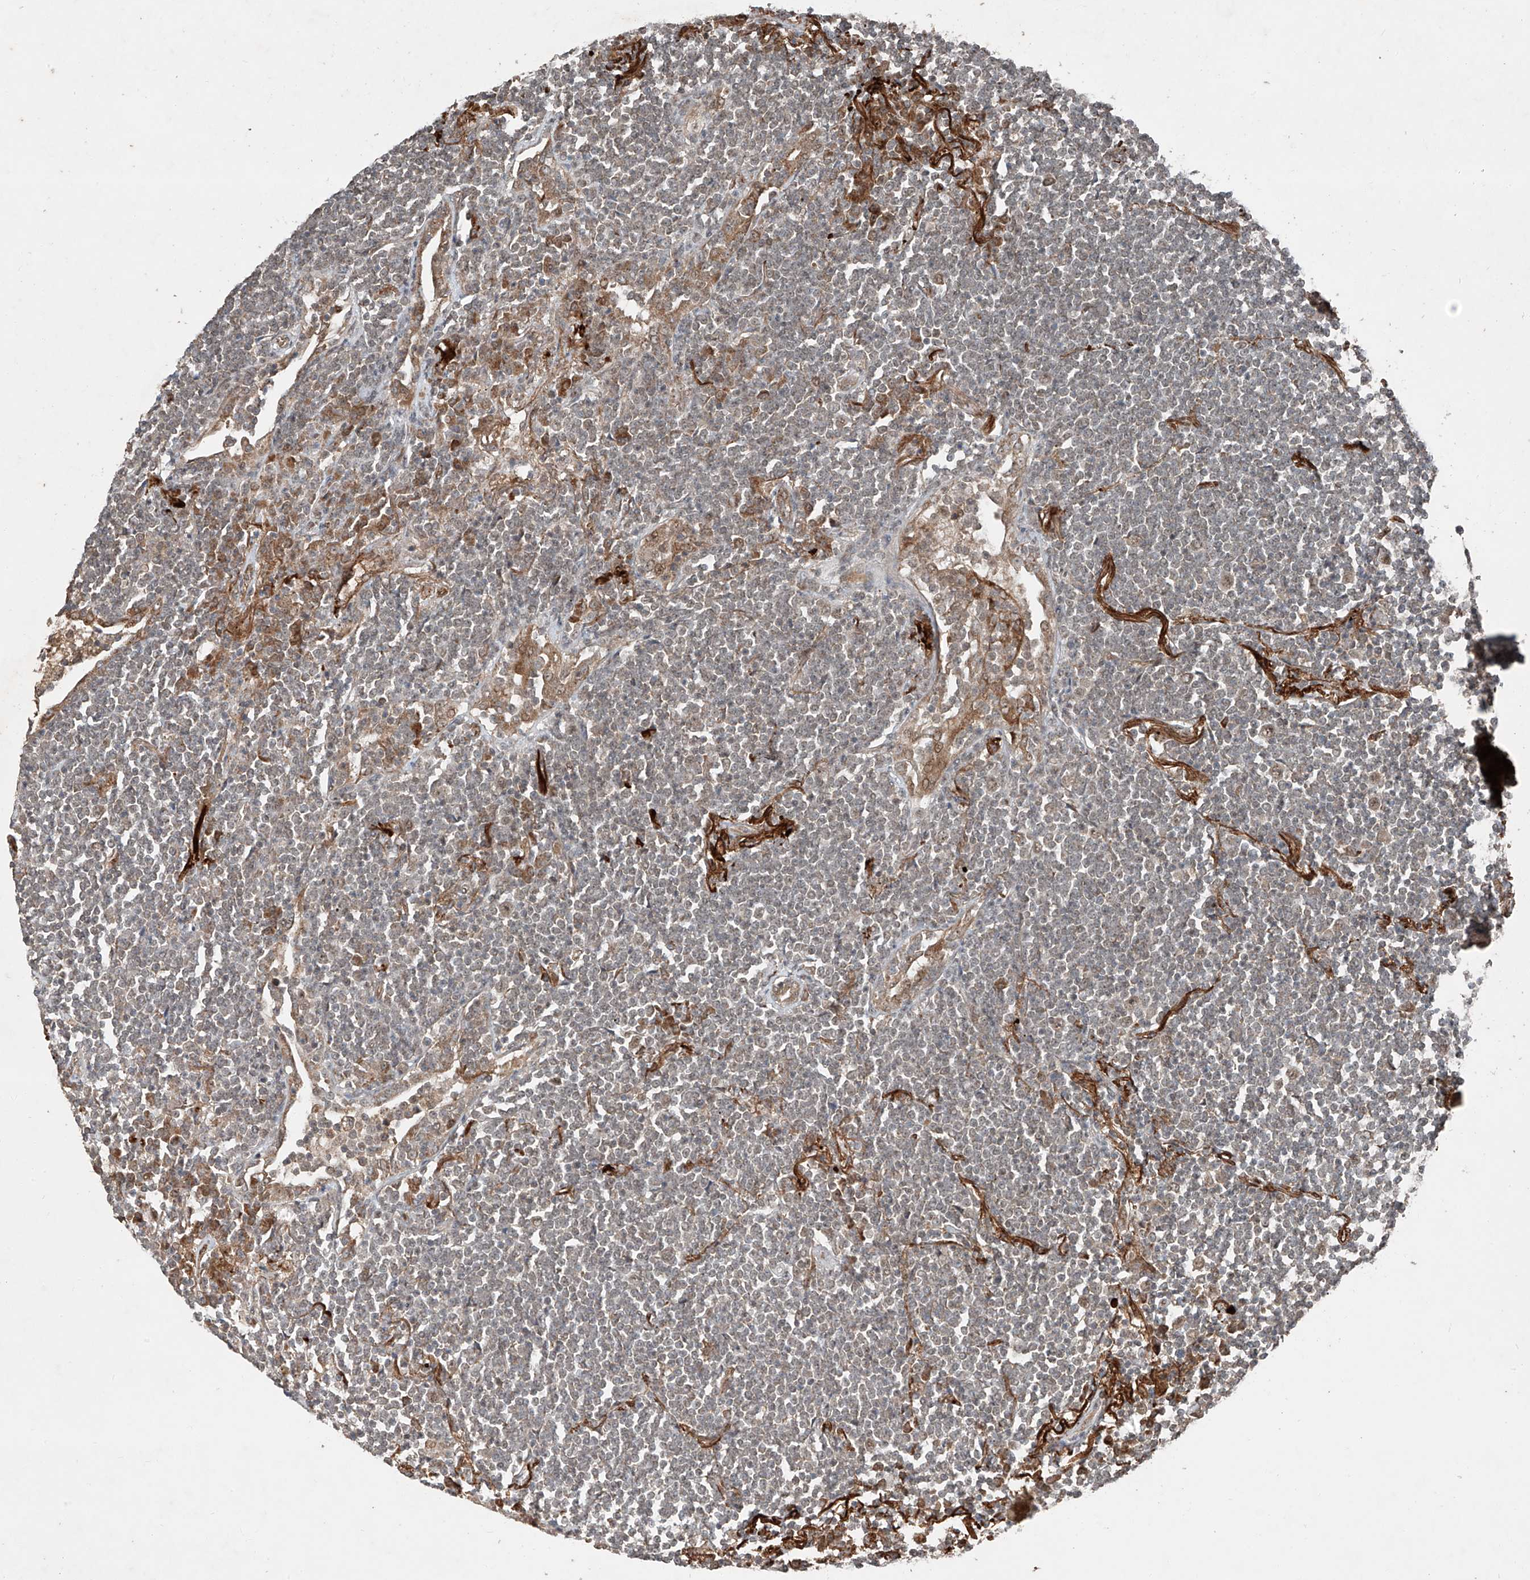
{"staining": {"intensity": "weak", "quantity": "25%-75%", "location": "nuclear"}, "tissue": "lymphoma", "cell_type": "Tumor cells", "image_type": "cancer", "snomed": [{"axis": "morphology", "description": "Malignant lymphoma, non-Hodgkin's type, Low grade"}, {"axis": "topography", "description": "Lung"}], "caption": "Tumor cells reveal low levels of weak nuclear expression in about 25%-75% of cells in human low-grade malignant lymphoma, non-Hodgkin's type.", "gene": "ZNF620", "patient": {"sex": "female", "age": 71}}